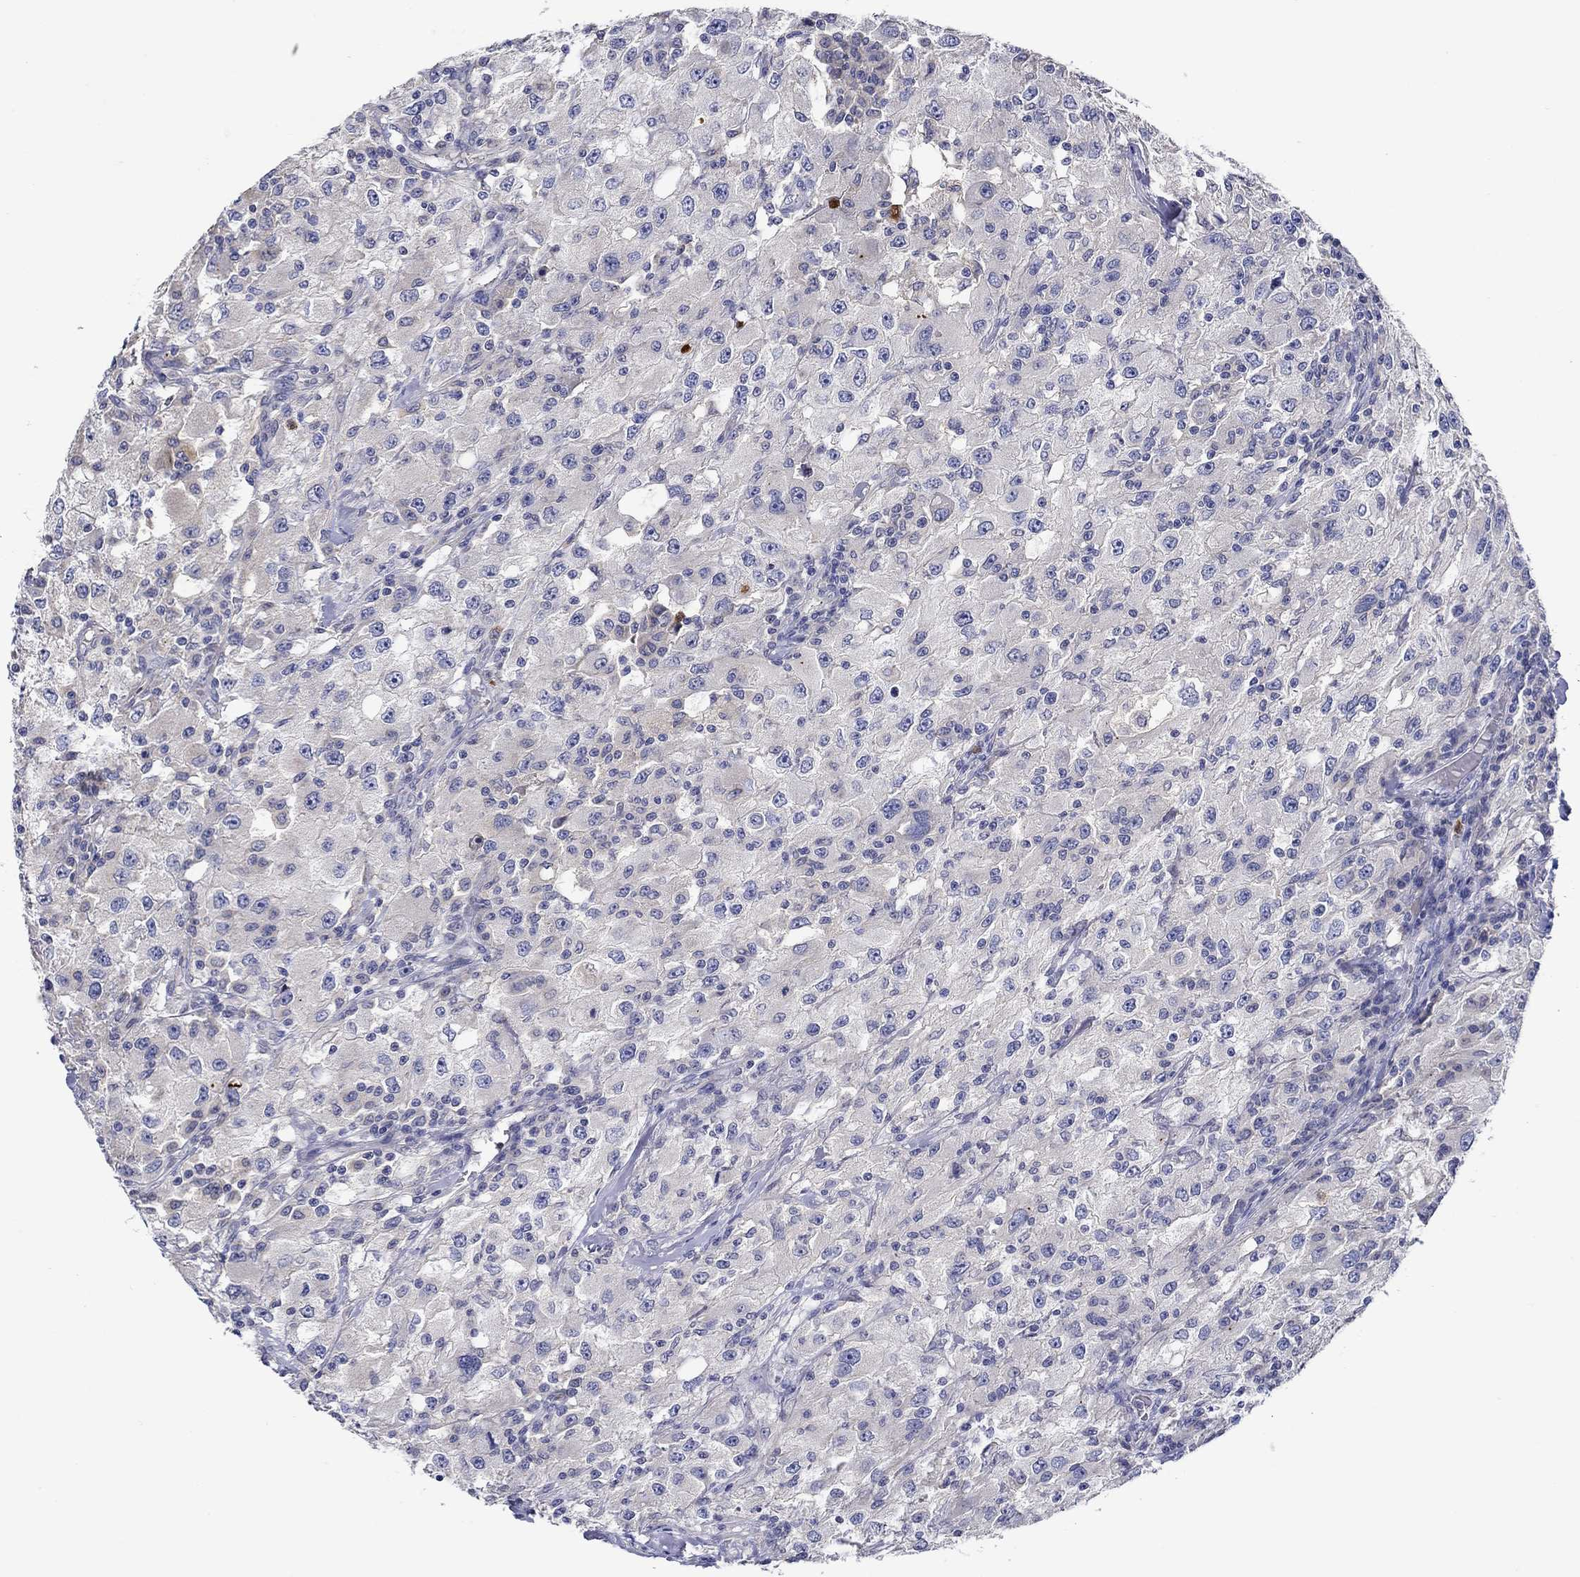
{"staining": {"intensity": "negative", "quantity": "none", "location": "none"}, "tissue": "renal cancer", "cell_type": "Tumor cells", "image_type": "cancer", "snomed": [{"axis": "morphology", "description": "Adenocarcinoma, NOS"}, {"axis": "topography", "description": "Kidney"}], "caption": "There is no significant positivity in tumor cells of renal adenocarcinoma.", "gene": "CHIT1", "patient": {"sex": "female", "age": 67}}